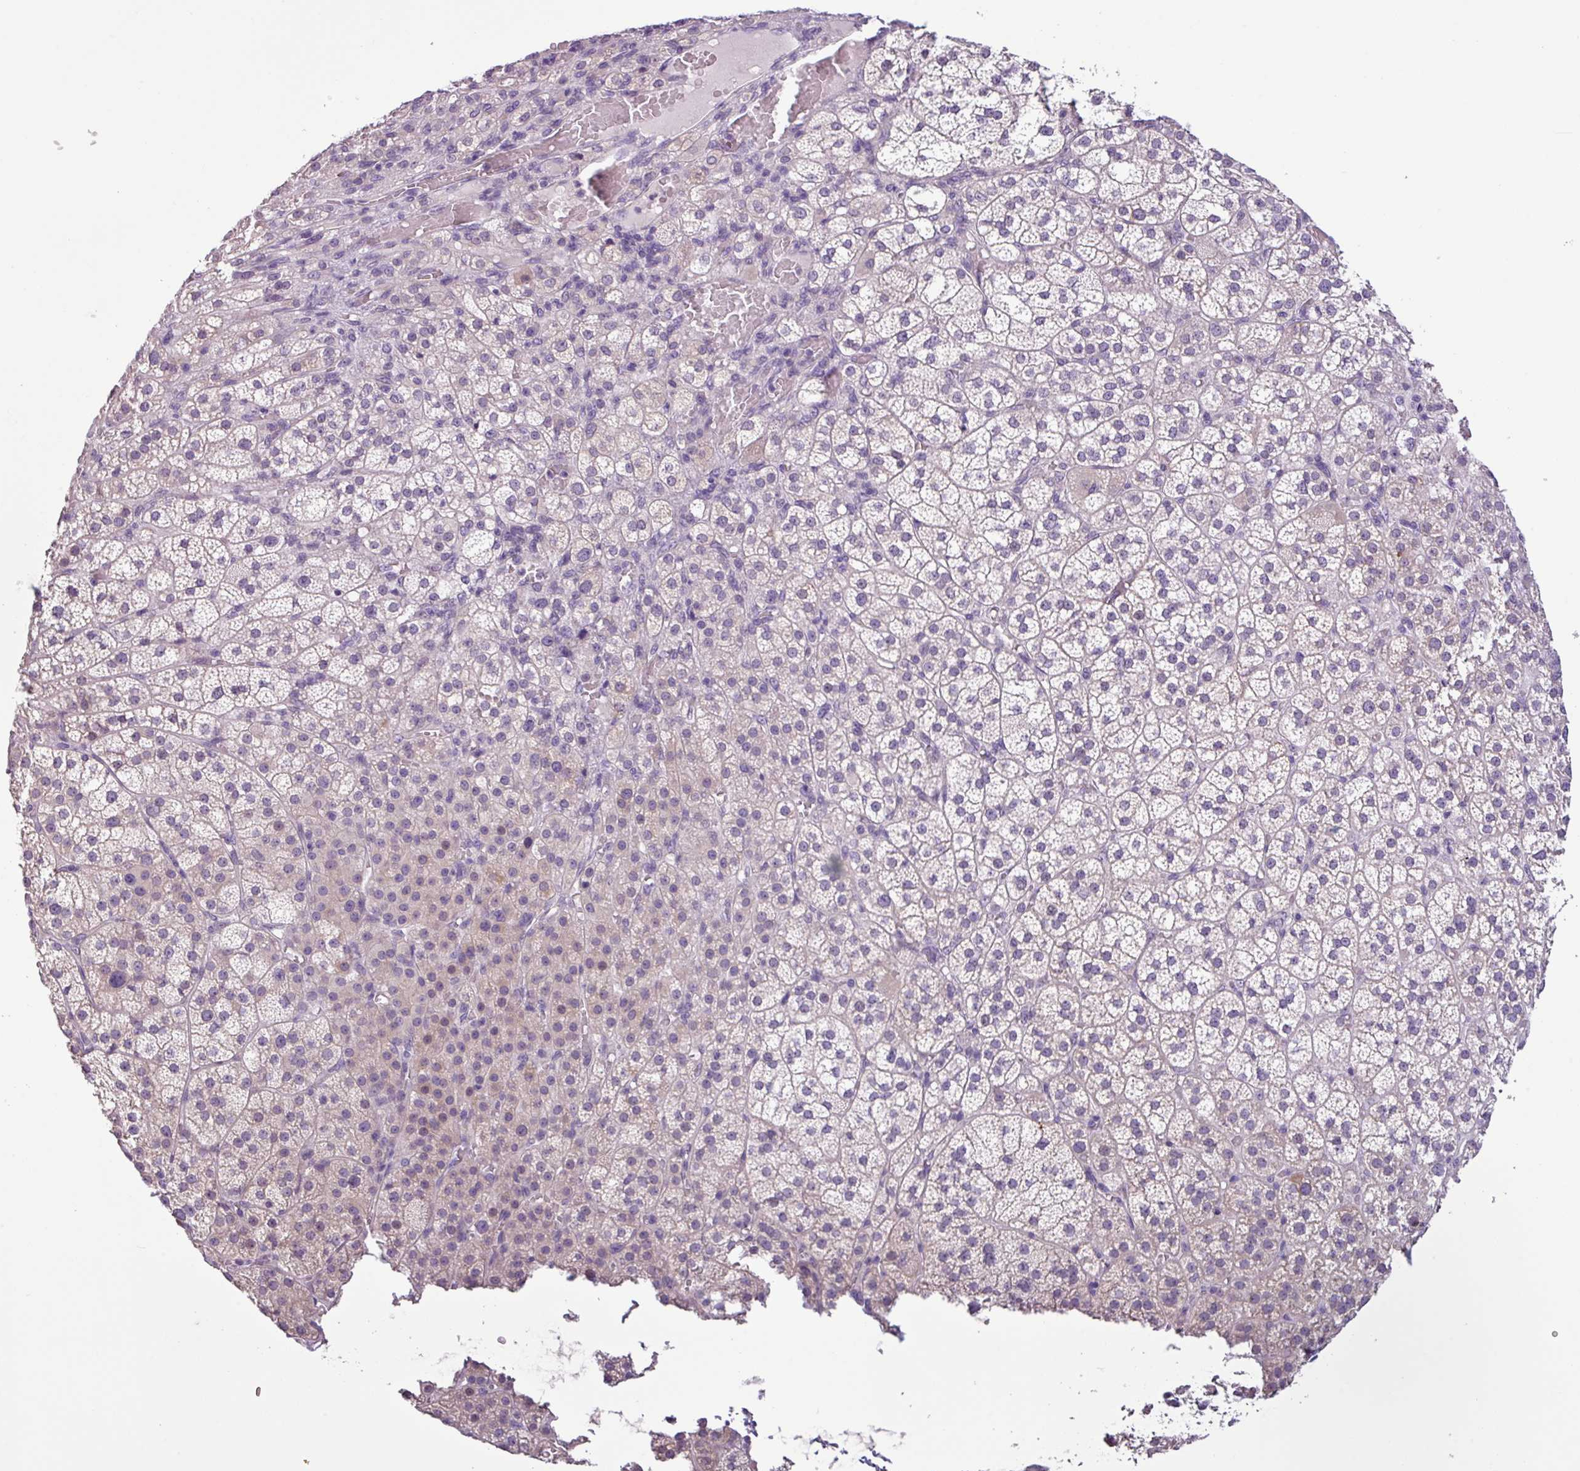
{"staining": {"intensity": "weak", "quantity": "25%-75%", "location": "cytoplasmic/membranous"}, "tissue": "adrenal gland", "cell_type": "Glandular cells", "image_type": "normal", "snomed": [{"axis": "morphology", "description": "Normal tissue, NOS"}, {"axis": "topography", "description": "Adrenal gland"}], "caption": "A high-resolution photomicrograph shows immunohistochemistry staining of unremarkable adrenal gland, which reveals weak cytoplasmic/membranous positivity in about 25%-75% of glandular cells. Ihc stains the protein in brown and the nuclei are stained blue.", "gene": "PNLDC1", "patient": {"sex": "female", "age": 60}}